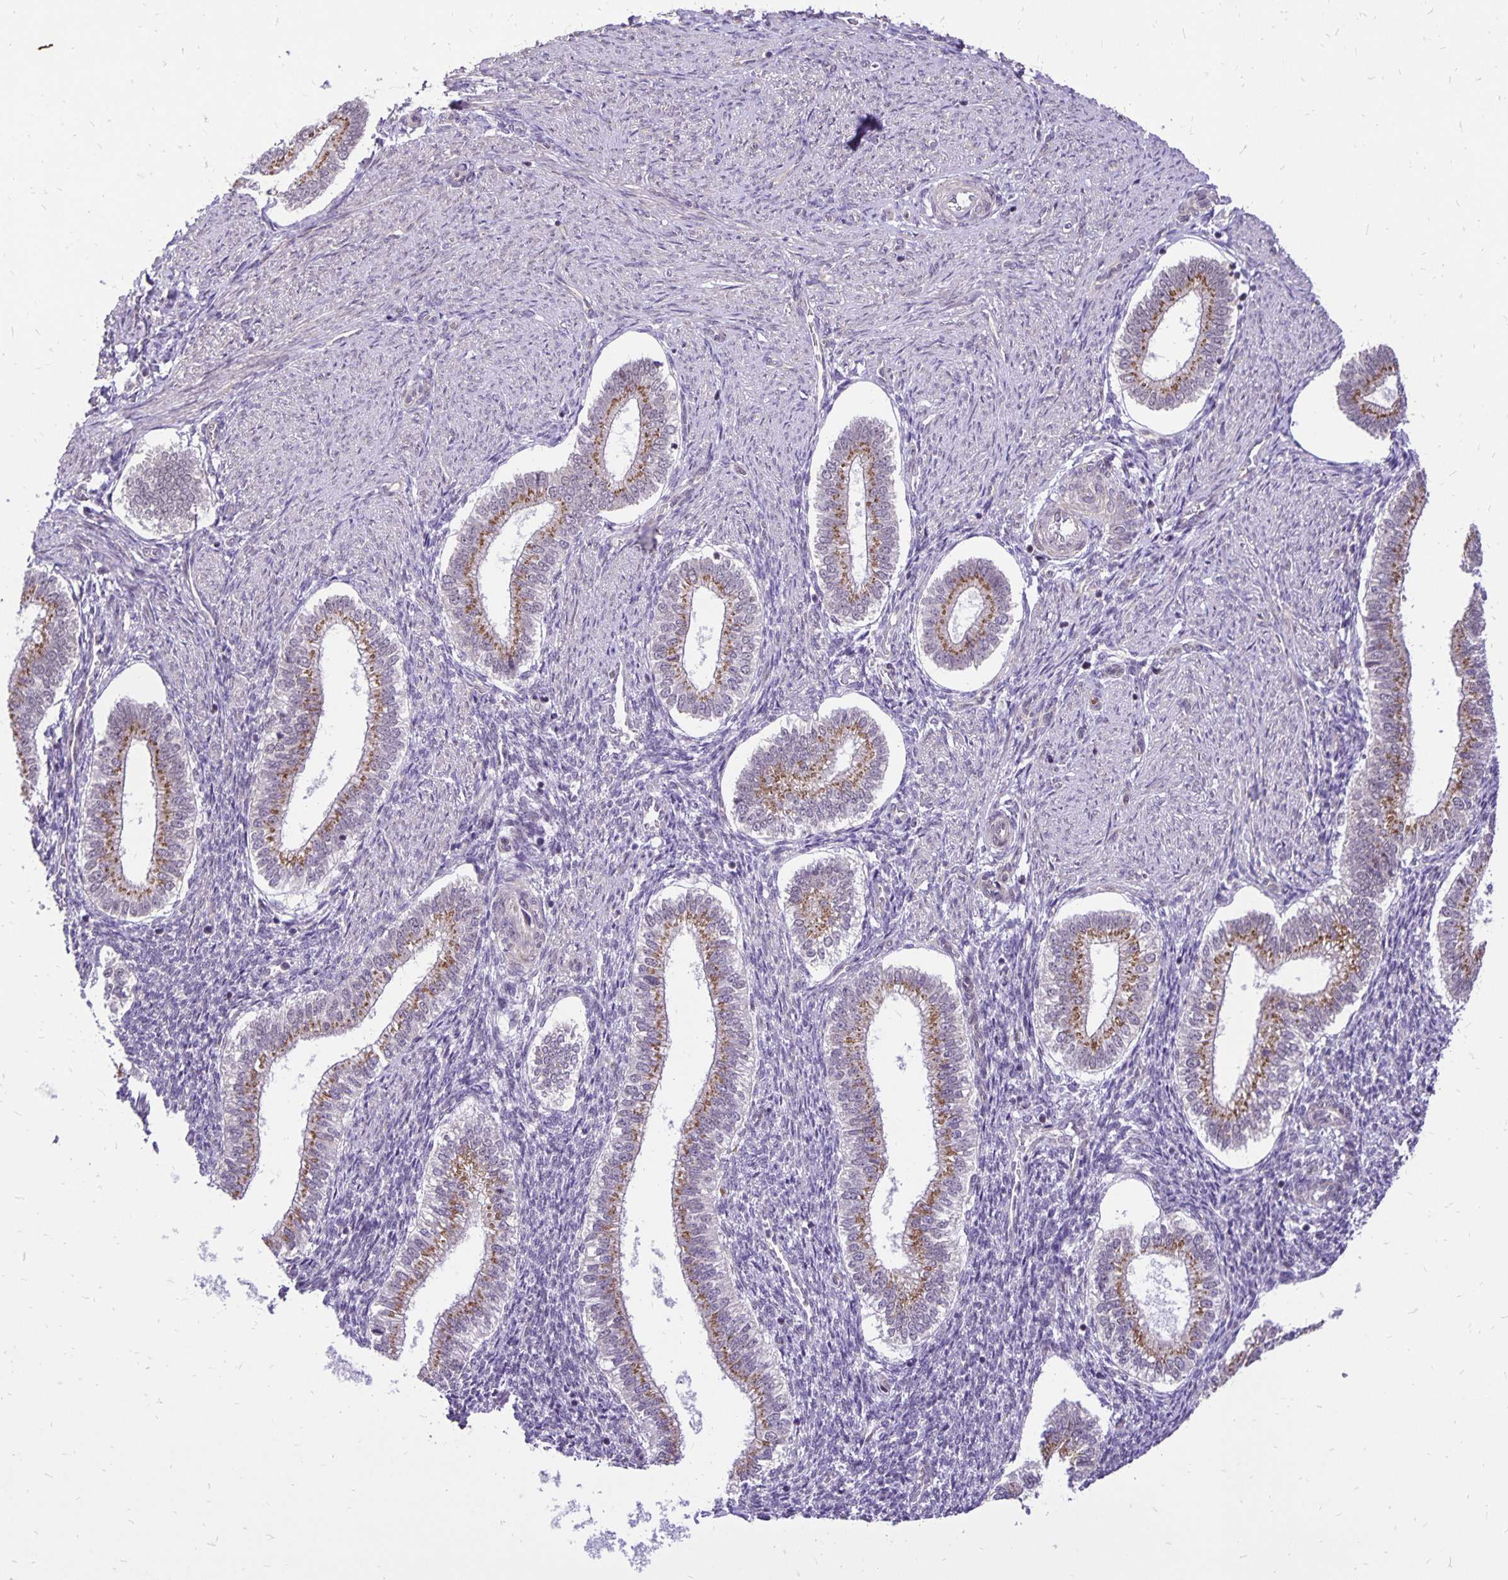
{"staining": {"intensity": "negative", "quantity": "none", "location": "none"}, "tissue": "endometrium", "cell_type": "Cells in endometrial stroma", "image_type": "normal", "snomed": [{"axis": "morphology", "description": "Normal tissue, NOS"}, {"axis": "topography", "description": "Endometrium"}], "caption": "DAB (3,3'-diaminobenzidine) immunohistochemical staining of benign endometrium reveals no significant expression in cells in endometrial stroma.", "gene": "GOLGA5", "patient": {"sex": "female", "age": 25}}